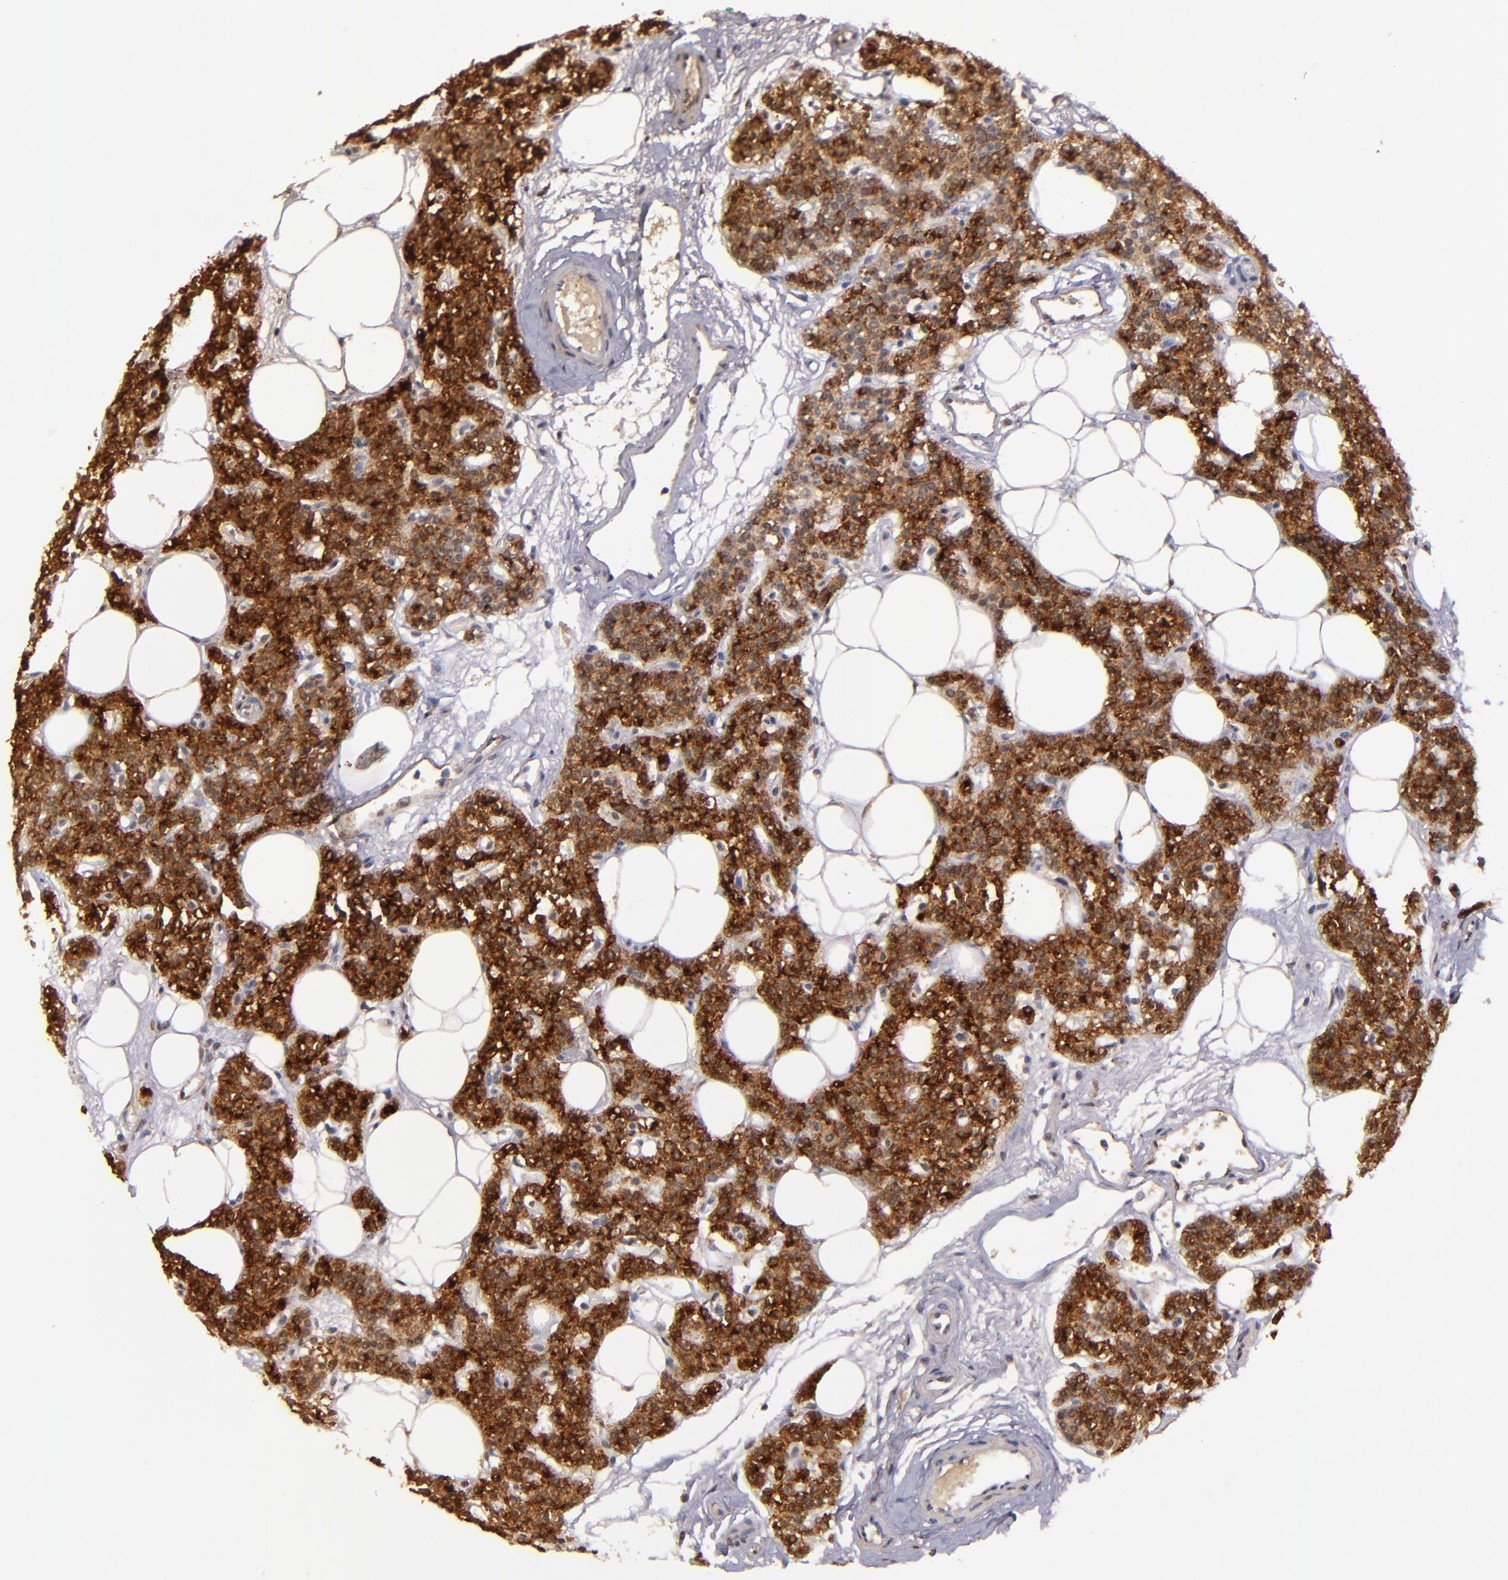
{"staining": {"intensity": "strong", "quantity": ">75%", "location": "cytoplasmic/membranous"}, "tissue": "parathyroid gland", "cell_type": "Glandular cells", "image_type": "normal", "snomed": [{"axis": "morphology", "description": "Normal tissue, NOS"}, {"axis": "topography", "description": "Parathyroid gland"}], "caption": "Immunohistochemical staining of benign parathyroid gland shows strong cytoplasmic/membranous protein staining in about >75% of glandular cells. Nuclei are stained in blue.", "gene": "RIOK3", "patient": {"sex": "male", "age": 24}}